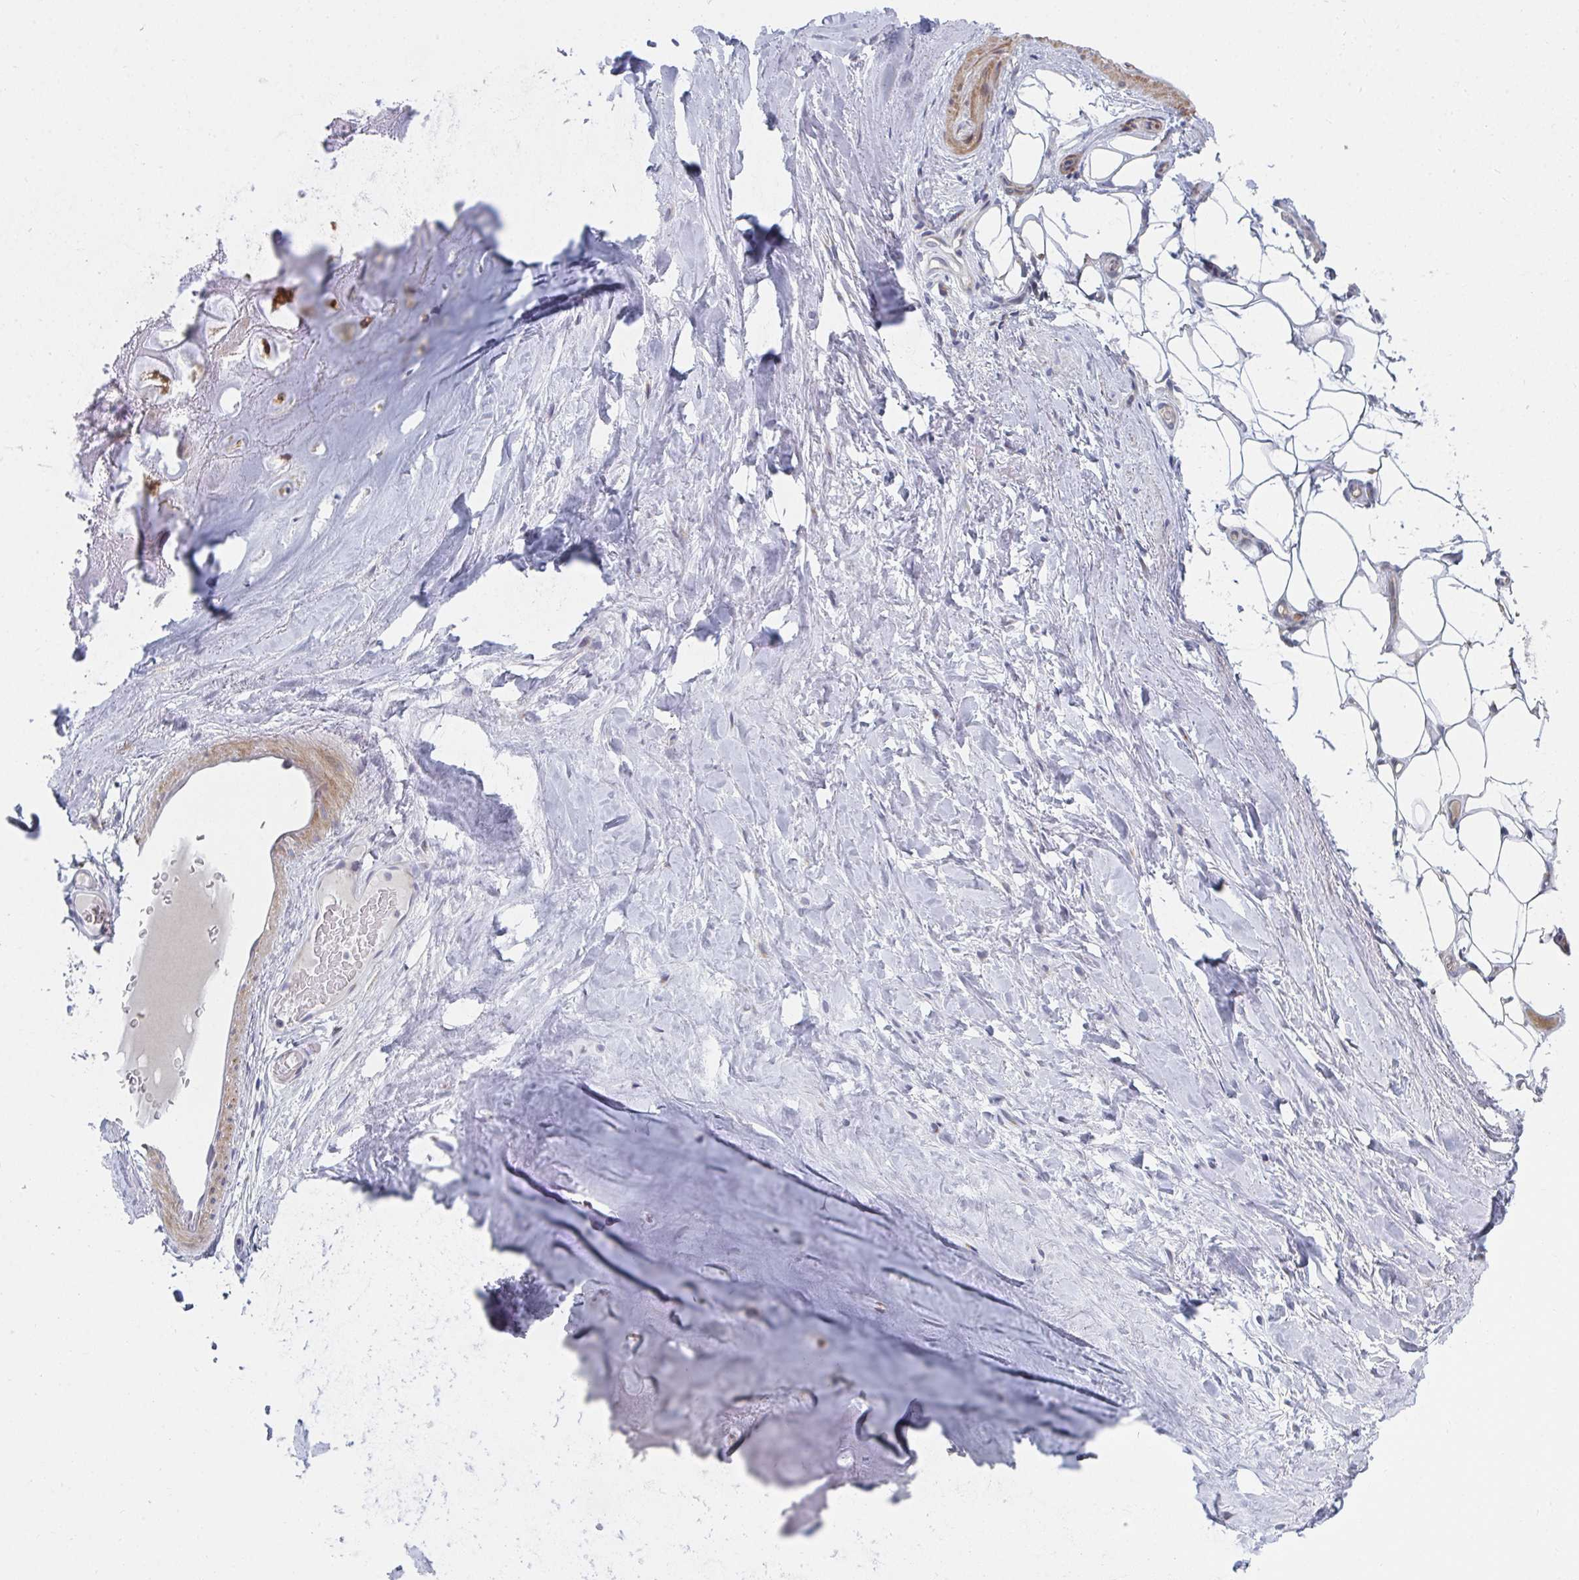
{"staining": {"intensity": "negative", "quantity": "none", "location": "none"}, "tissue": "adipose tissue", "cell_type": "Adipocytes", "image_type": "normal", "snomed": [{"axis": "morphology", "description": "Normal tissue, NOS"}, {"axis": "topography", "description": "Lymph node"}, {"axis": "topography", "description": "Cartilage tissue"}, {"axis": "topography", "description": "Nasopharynx"}], "caption": "Adipocytes show no significant protein expression in benign adipose tissue. (DAB (3,3'-diaminobenzidine) IHC with hematoxylin counter stain).", "gene": "PSMG1", "patient": {"sex": "male", "age": 63}}